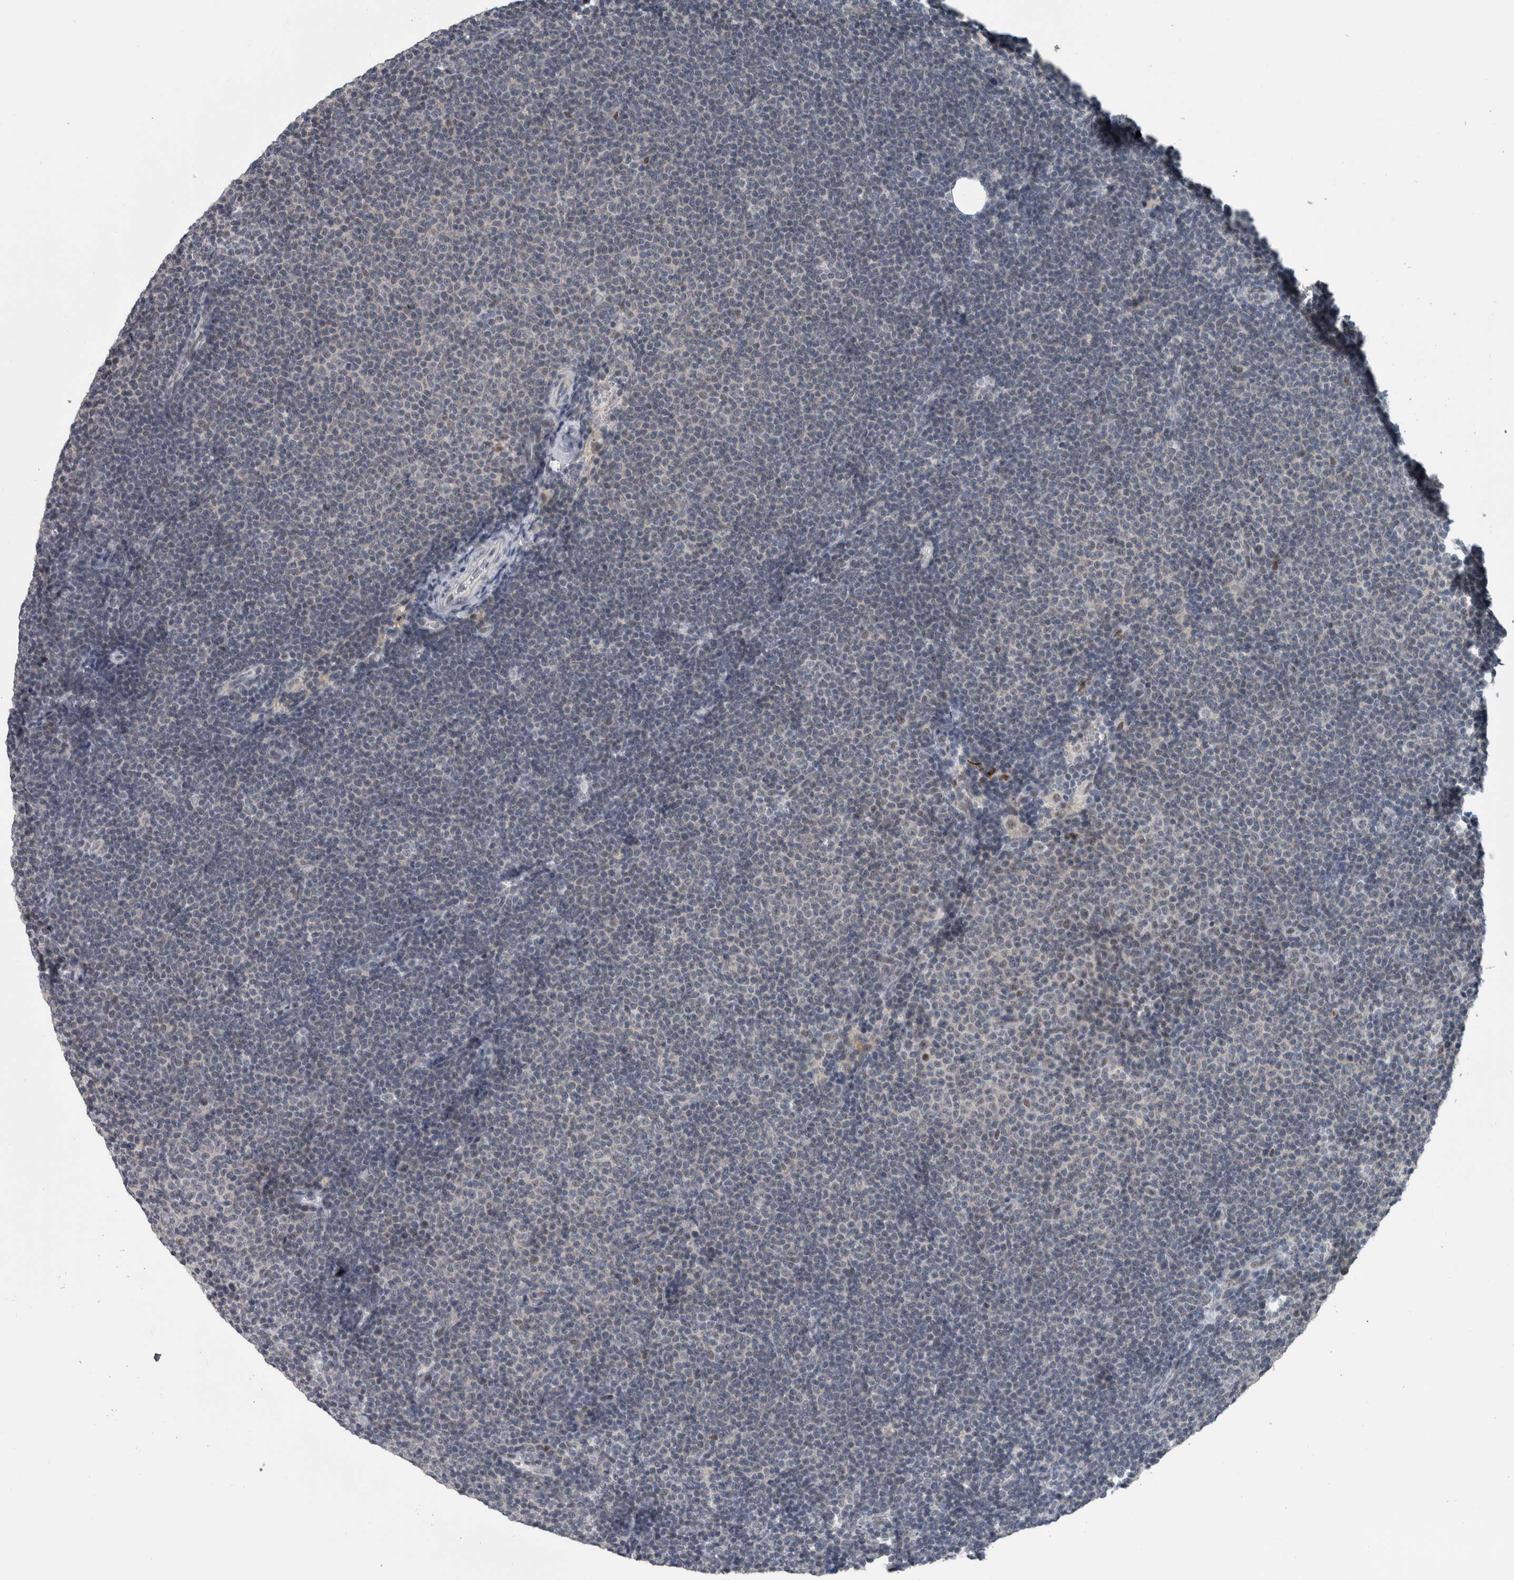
{"staining": {"intensity": "negative", "quantity": "none", "location": "none"}, "tissue": "lymphoma", "cell_type": "Tumor cells", "image_type": "cancer", "snomed": [{"axis": "morphology", "description": "Malignant lymphoma, non-Hodgkin's type, Low grade"}, {"axis": "topography", "description": "Lymph node"}], "caption": "There is no significant staining in tumor cells of lymphoma.", "gene": "ZBTB21", "patient": {"sex": "female", "age": 53}}